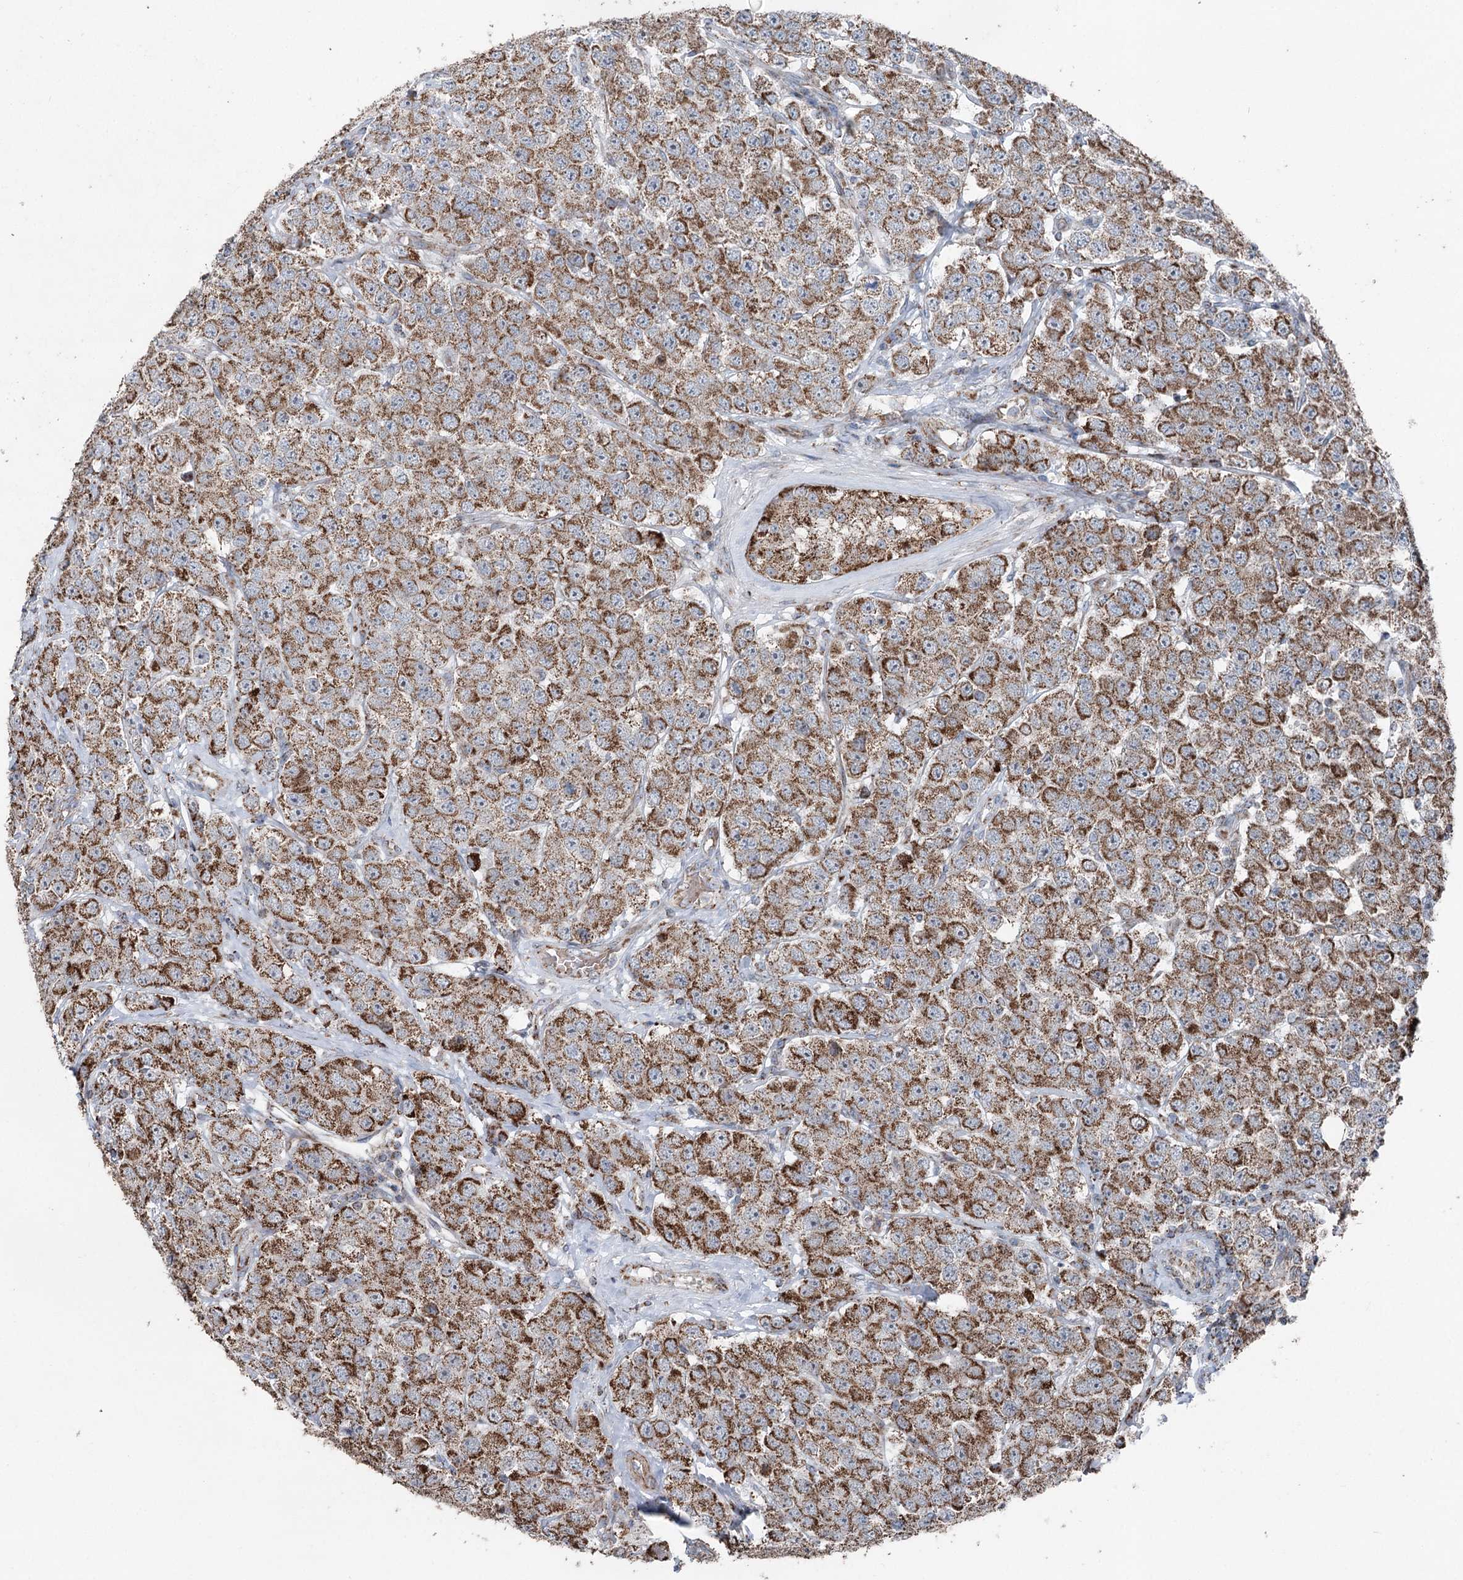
{"staining": {"intensity": "strong", "quantity": ">75%", "location": "cytoplasmic/membranous"}, "tissue": "testis cancer", "cell_type": "Tumor cells", "image_type": "cancer", "snomed": [{"axis": "morphology", "description": "Seminoma, NOS"}, {"axis": "topography", "description": "Testis"}], "caption": "Brown immunohistochemical staining in human testis cancer displays strong cytoplasmic/membranous staining in approximately >75% of tumor cells.", "gene": "UCN3", "patient": {"sex": "male", "age": 28}}